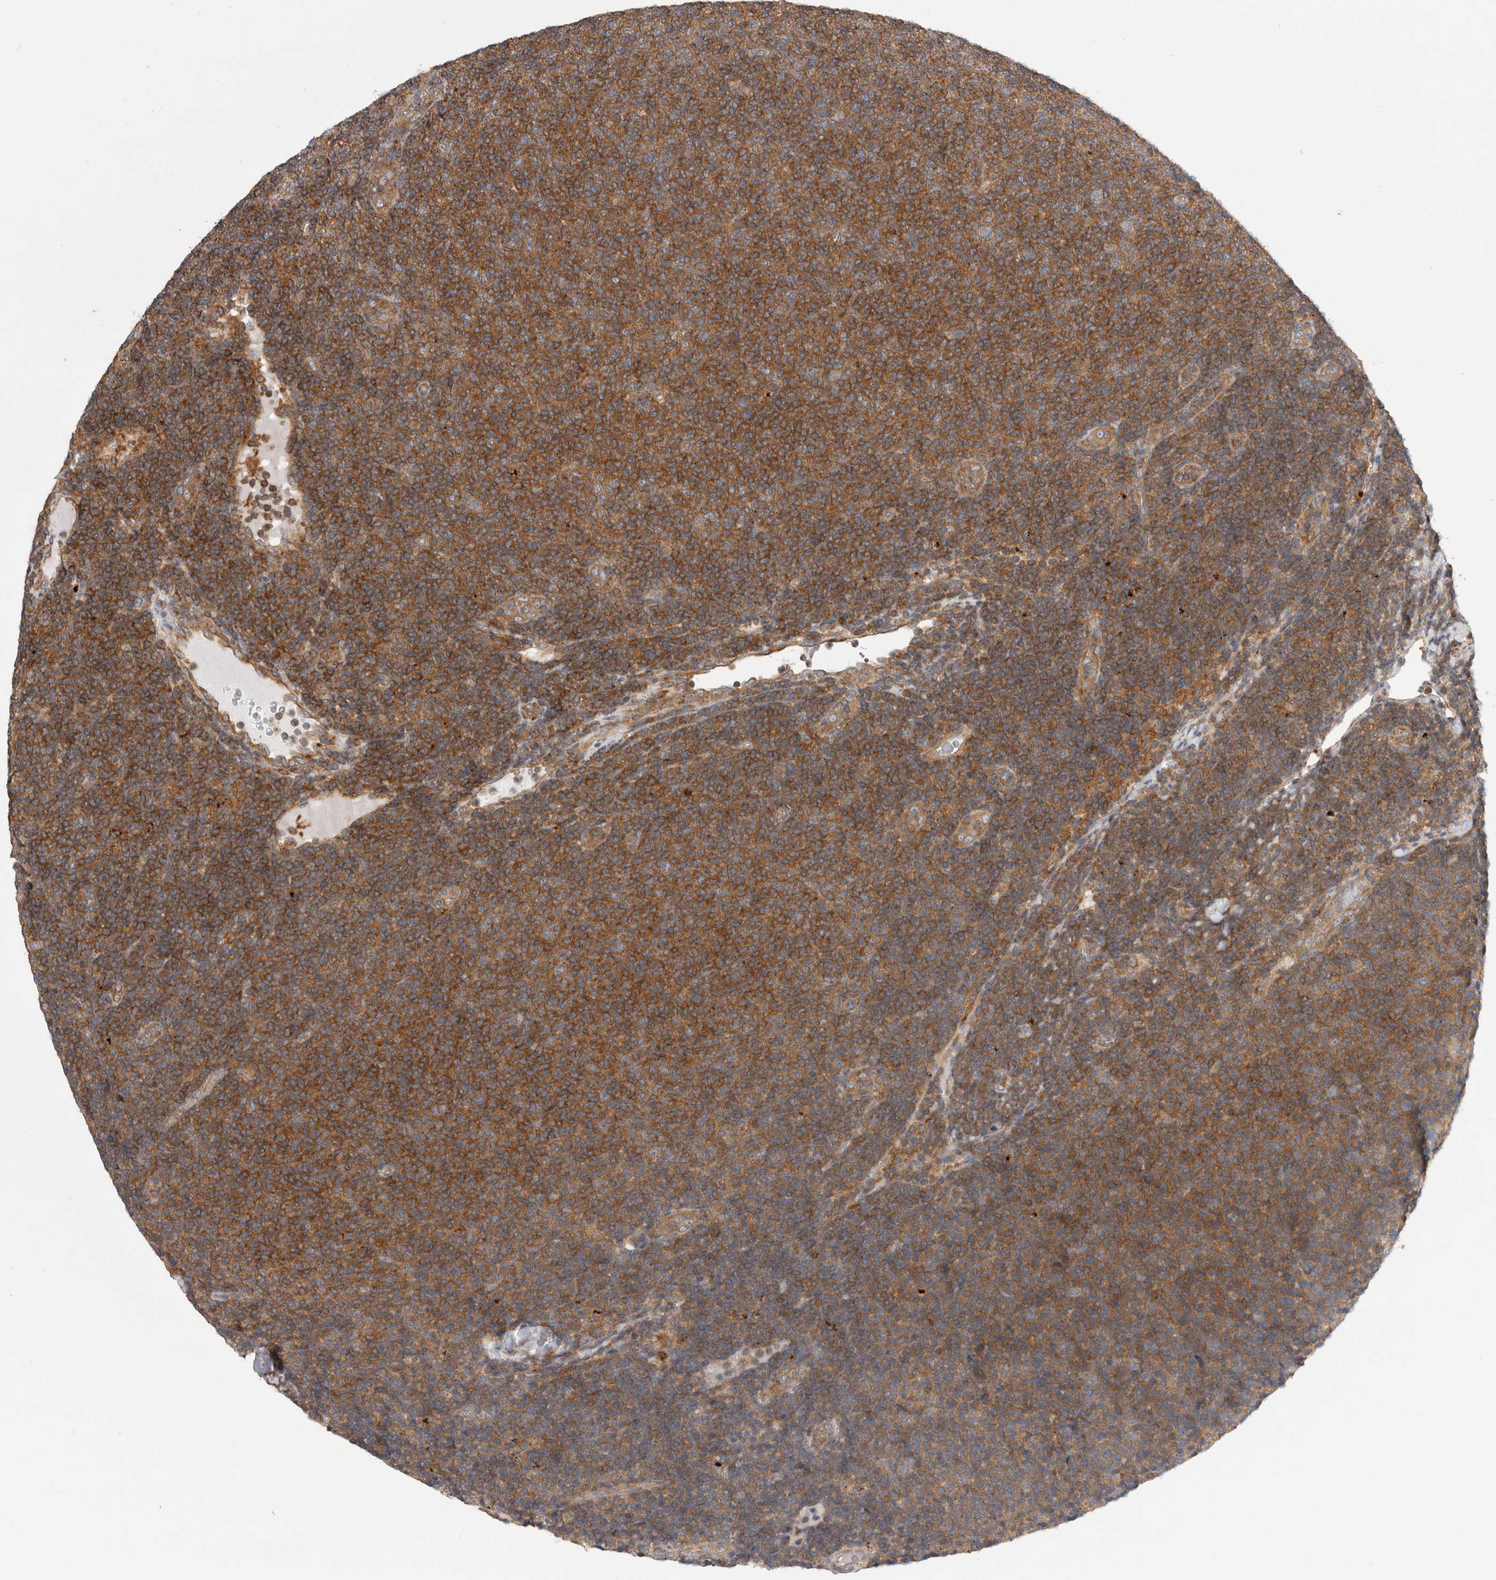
{"staining": {"intensity": "moderate", "quantity": ">75%", "location": "cytoplasmic/membranous"}, "tissue": "lymphoma", "cell_type": "Tumor cells", "image_type": "cancer", "snomed": [{"axis": "morphology", "description": "Malignant lymphoma, non-Hodgkin's type, Low grade"}, {"axis": "topography", "description": "Lymph node"}], "caption": "A medium amount of moderate cytoplasmic/membranous expression is seen in approximately >75% of tumor cells in lymphoma tissue.", "gene": "GRIK2", "patient": {"sex": "male", "age": 66}}